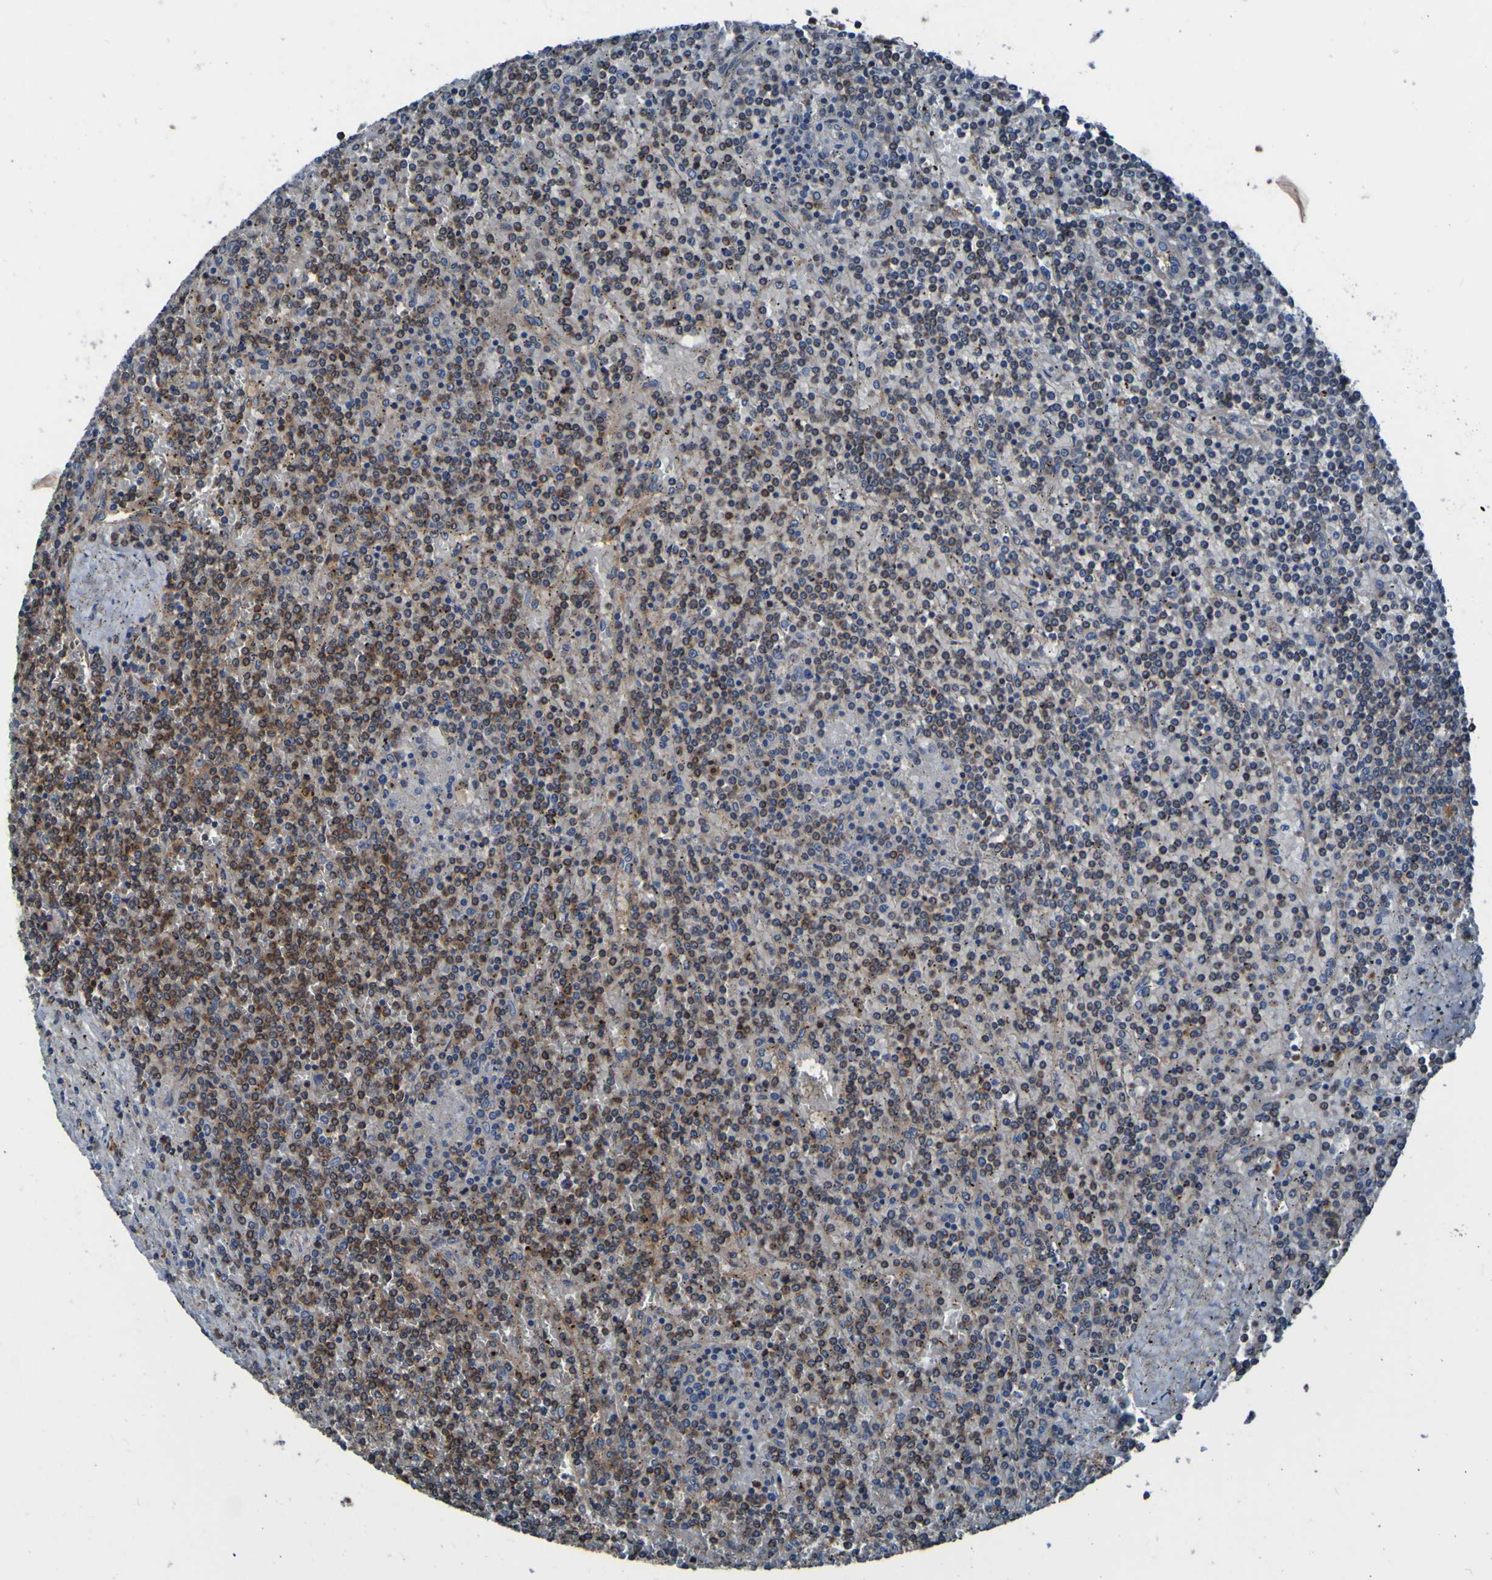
{"staining": {"intensity": "moderate", "quantity": "25%-75%", "location": "cytoplasmic/membranous"}, "tissue": "lymphoma", "cell_type": "Tumor cells", "image_type": "cancer", "snomed": [{"axis": "morphology", "description": "Malignant lymphoma, non-Hodgkin's type, Low grade"}, {"axis": "topography", "description": "Spleen"}], "caption": "Immunohistochemistry of low-grade malignant lymphoma, non-Hodgkin's type reveals medium levels of moderate cytoplasmic/membranous staining in about 25%-75% of tumor cells.", "gene": "RAB5B", "patient": {"sex": "female", "age": 19}}